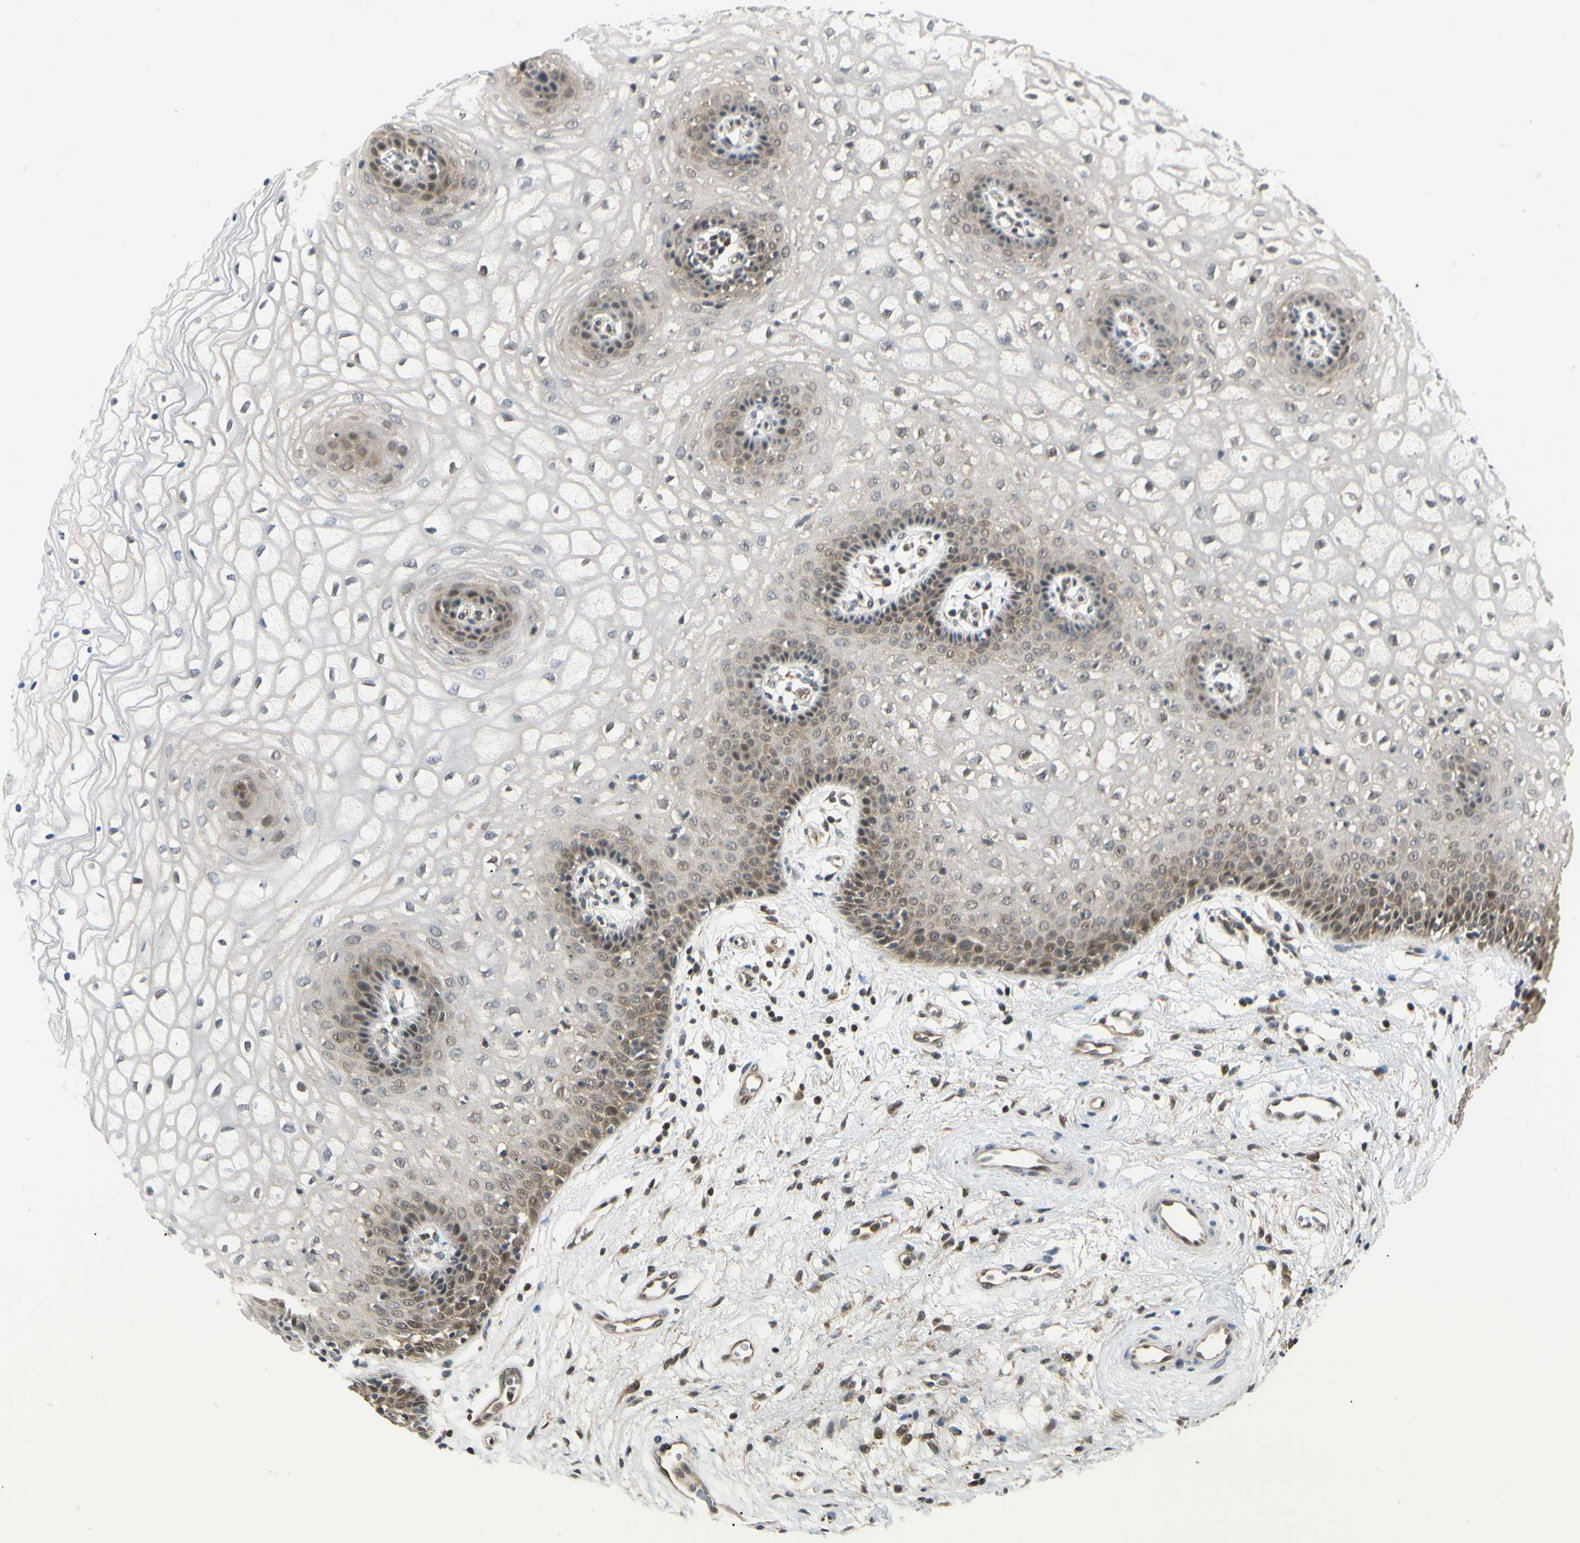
{"staining": {"intensity": "weak", "quantity": "25%-75%", "location": "cytoplasmic/membranous,nuclear"}, "tissue": "vagina", "cell_type": "Squamous epithelial cells", "image_type": "normal", "snomed": [{"axis": "morphology", "description": "Normal tissue, NOS"}, {"axis": "topography", "description": "Vagina"}], "caption": "Weak cytoplasmic/membranous,nuclear staining is present in approximately 25%-75% of squamous epithelial cells in normal vagina.", "gene": "UBE2Z", "patient": {"sex": "female", "age": 34}}